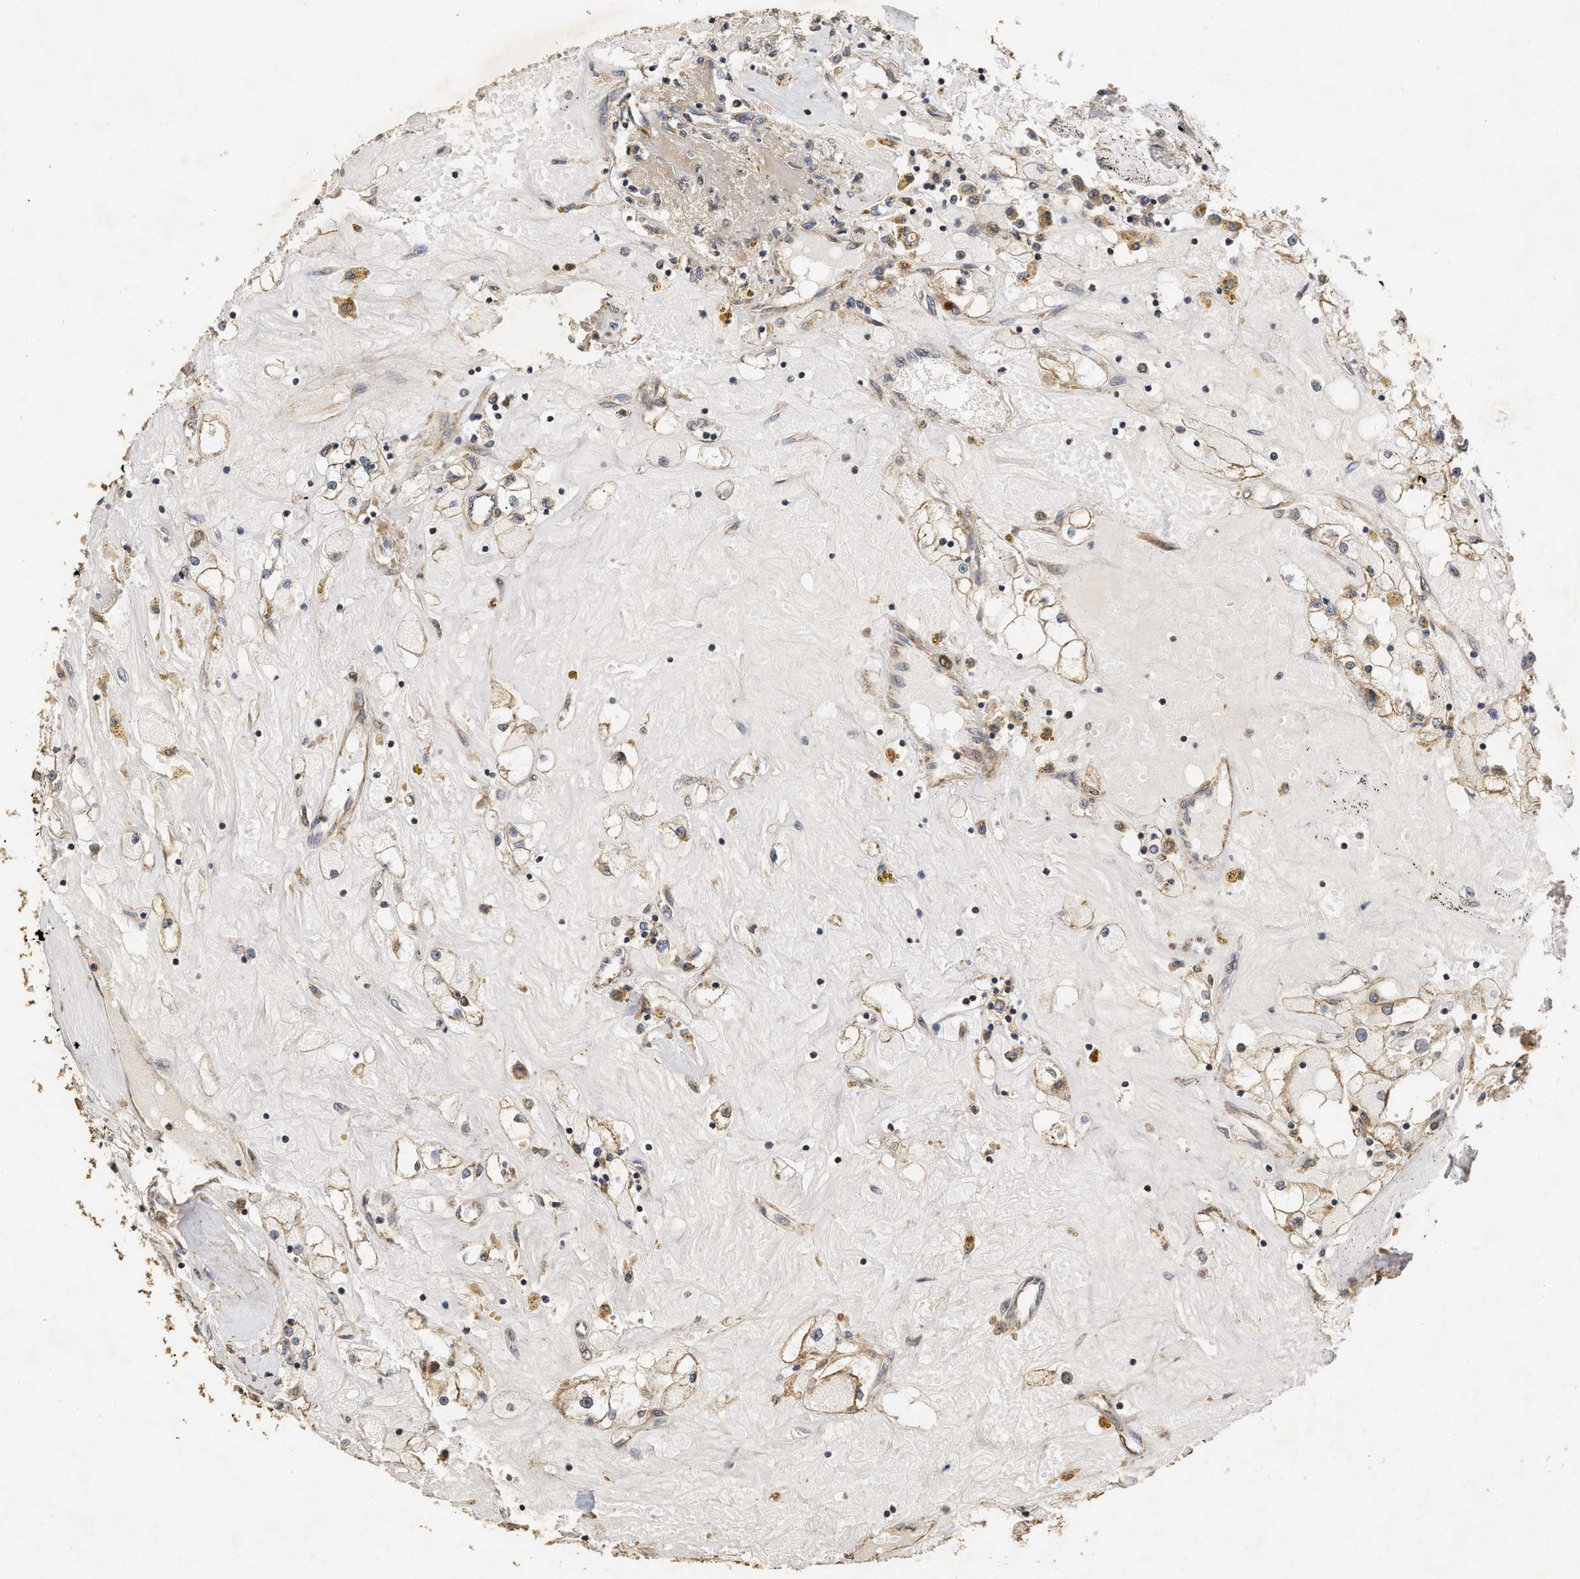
{"staining": {"intensity": "weak", "quantity": ">75%", "location": "cytoplasmic/membranous"}, "tissue": "renal cancer", "cell_type": "Tumor cells", "image_type": "cancer", "snomed": [{"axis": "morphology", "description": "Adenocarcinoma, NOS"}, {"axis": "topography", "description": "Kidney"}], "caption": "Renal cancer (adenocarcinoma) stained with immunohistochemistry (IHC) exhibits weak cytoplasmic/membranous positivity in about >75% of tumor cells.", "gene": "NAV1", "patient": {"sex": "male", "age": 56}}